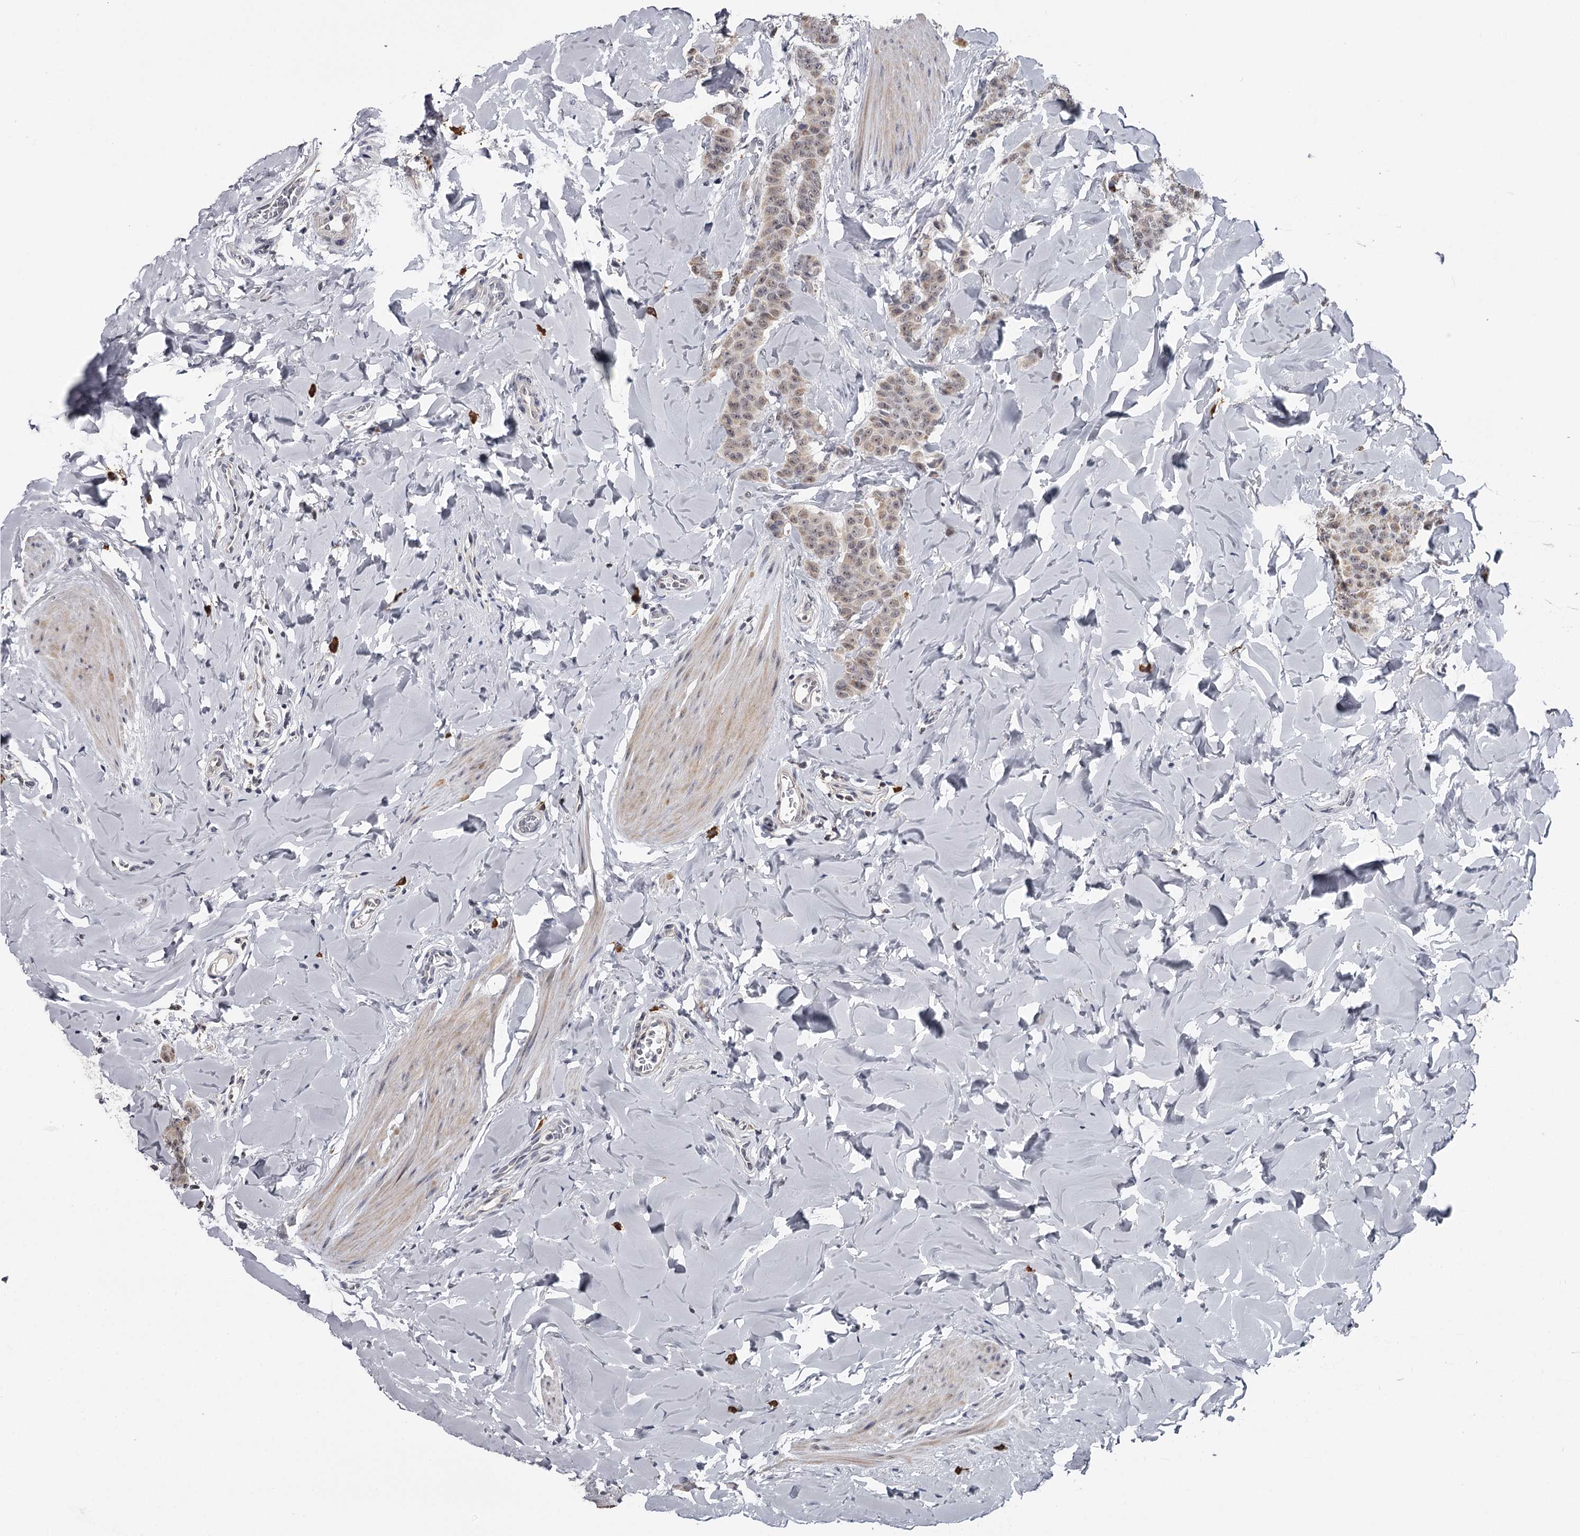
{"staining": {"intensity": "weak", "quantity": ">75%", "location": "cytoplasmic/membranous,nuclear"}, "tissue": "breast cancer", "cell_type": "Tumor cells", "image_type": "cancer", "snomed": [{"axis": "morphology", "description": "Duct carcinoma"}, {"axis": "topography", "description": "Breast"}], "caption": "Breast cancer (infiltrating ductal carcinoma) stained for a protein demonstrates weak cytoplasmic/membranous and nuclear positivity in tumor cells. (DAB IHC, brown staining for protein, blue staining for nuclei).", "gene": "GTSF1", "patient": {"sex": "female", "age": 40}}